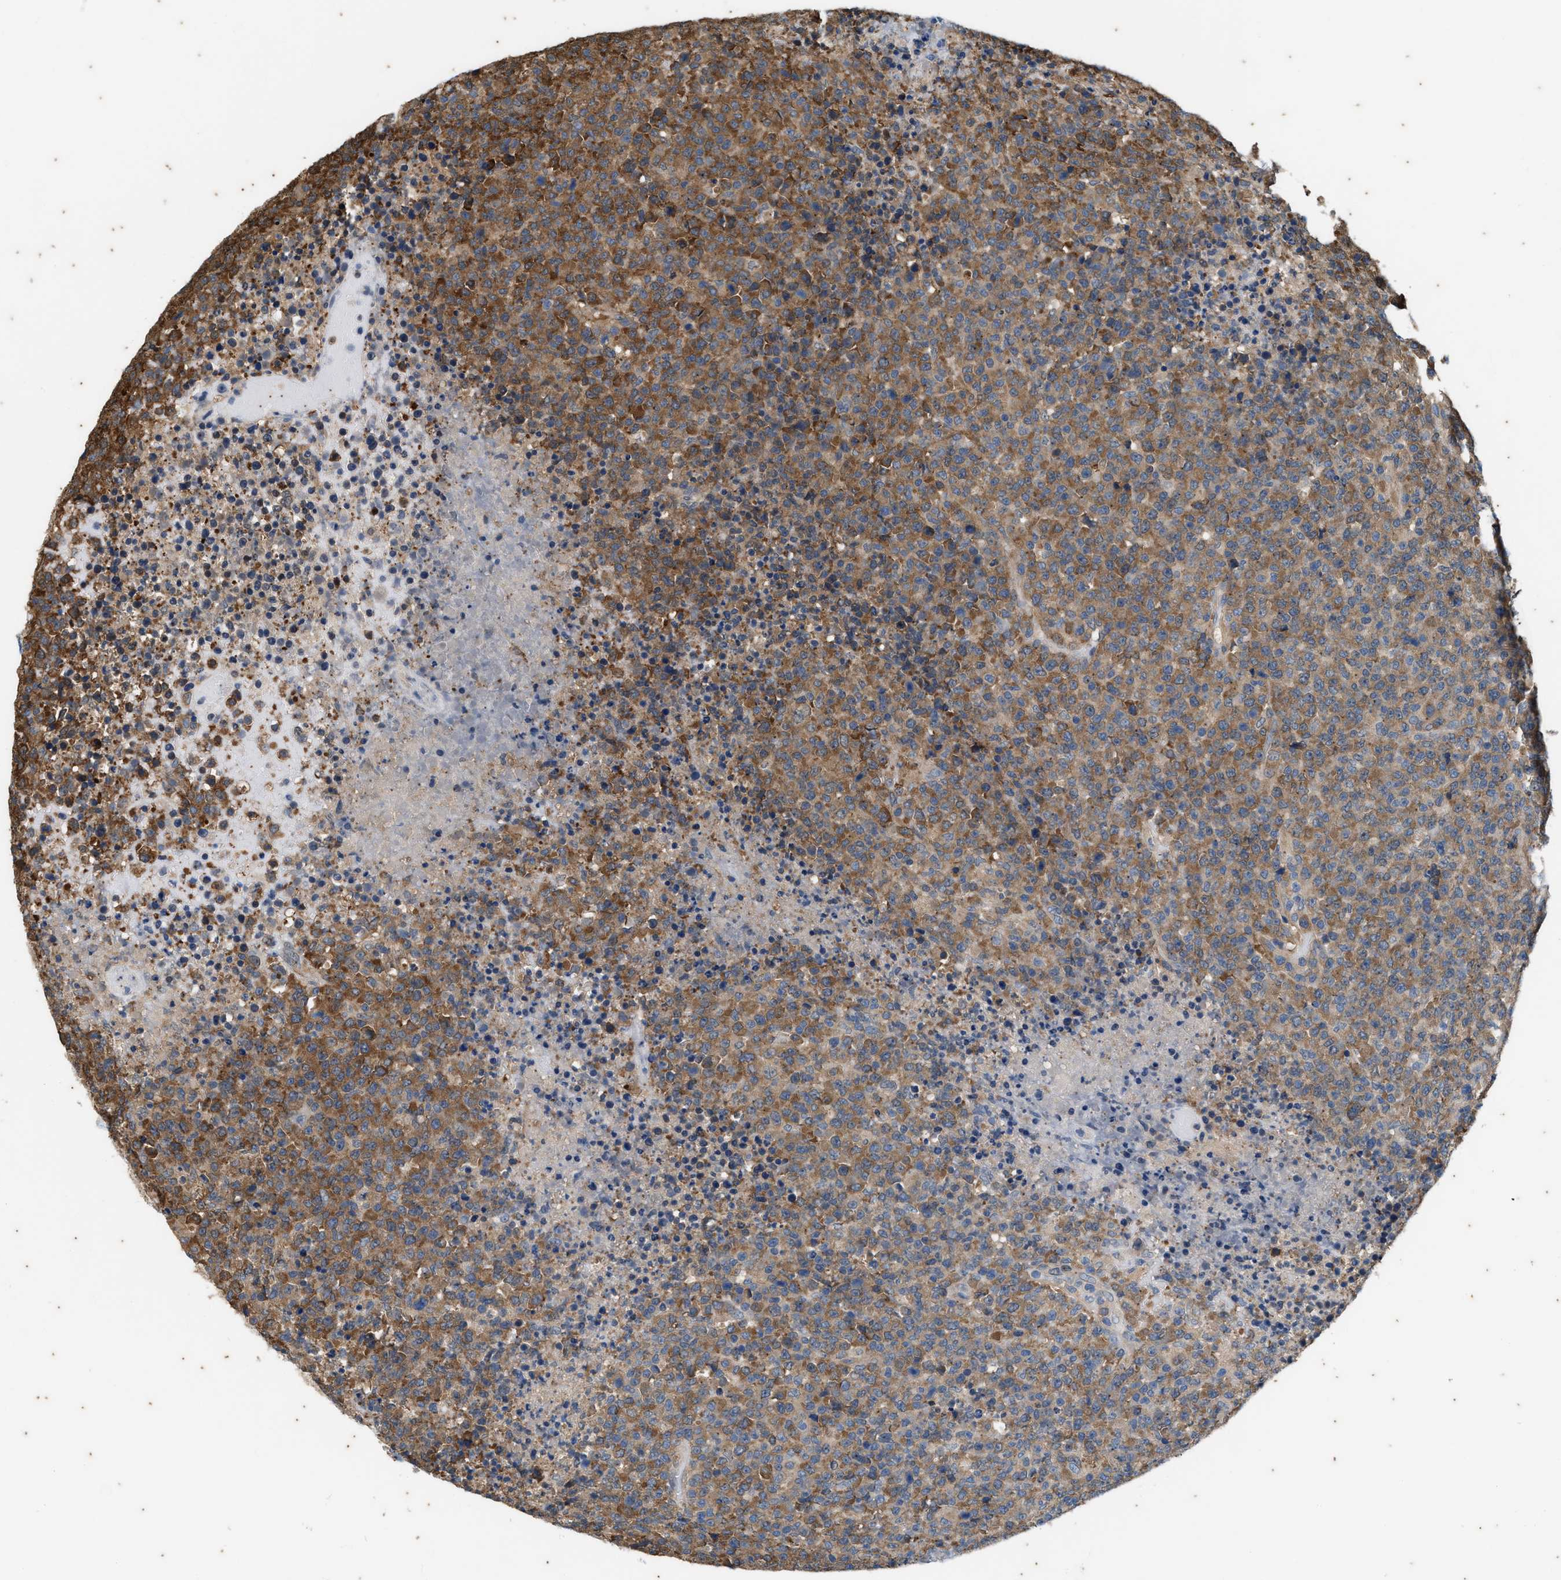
{"staining": {"intensity": "moderate", "quantity": ">75%", "location": "cytoplasmic/membranous"}, "tissue": "lymphoma", "cell_type": "Tumor cells", "image_type": "cancer", "snomed": [{"axis": "morphology", "description": "Malignant lymphoma, non-Hodgkin's type, High grade"}, {"axis": "topography", "description": "Lymph node"}], "caption": "About >75% of tumor cells in human lymphoma show moderate cytoplasmic/membranous protein staining as visualized by brown immunohistochemical staining.", "gene": "COX19", "patient": {"sex": "male", "age": 13}}